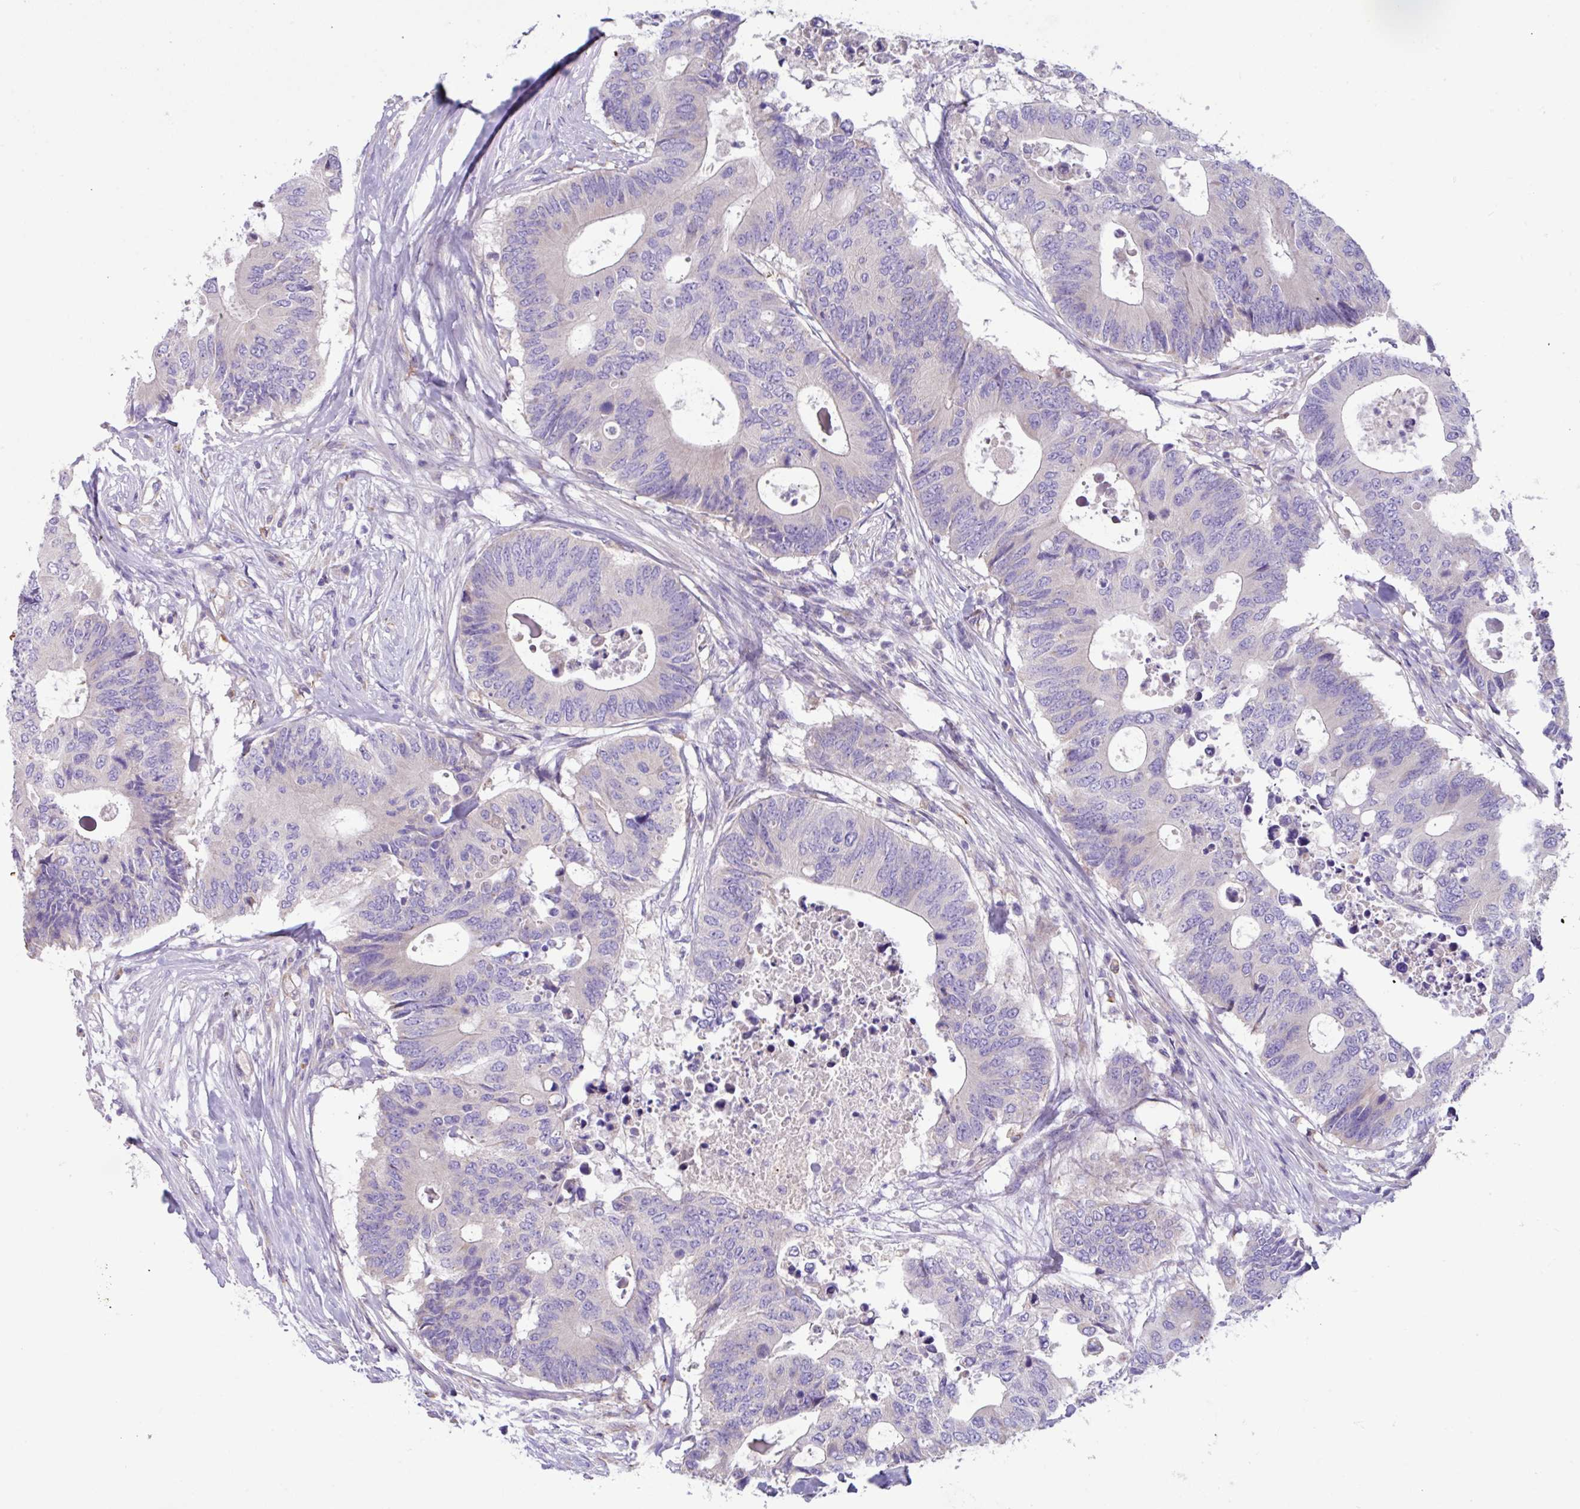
{"staining": {"intensity": "negative", "quantity": "none", "location": "none"}, "tissue": "colorectal cancer", "cell_type": "Tumor cells", "image_type": "cancer", "snomed": [{"axis": "morphology", "description": "Adenocarcinoma, NOS"}, {"axis": "topography", "description": "Colon"}], "caption": "Micrograph shows no protein expression in tumor cells of adenocarcinoma (colorectal) tissue.", "gene": "MRM2", "patient": {"sex": "male", "age": 71}}